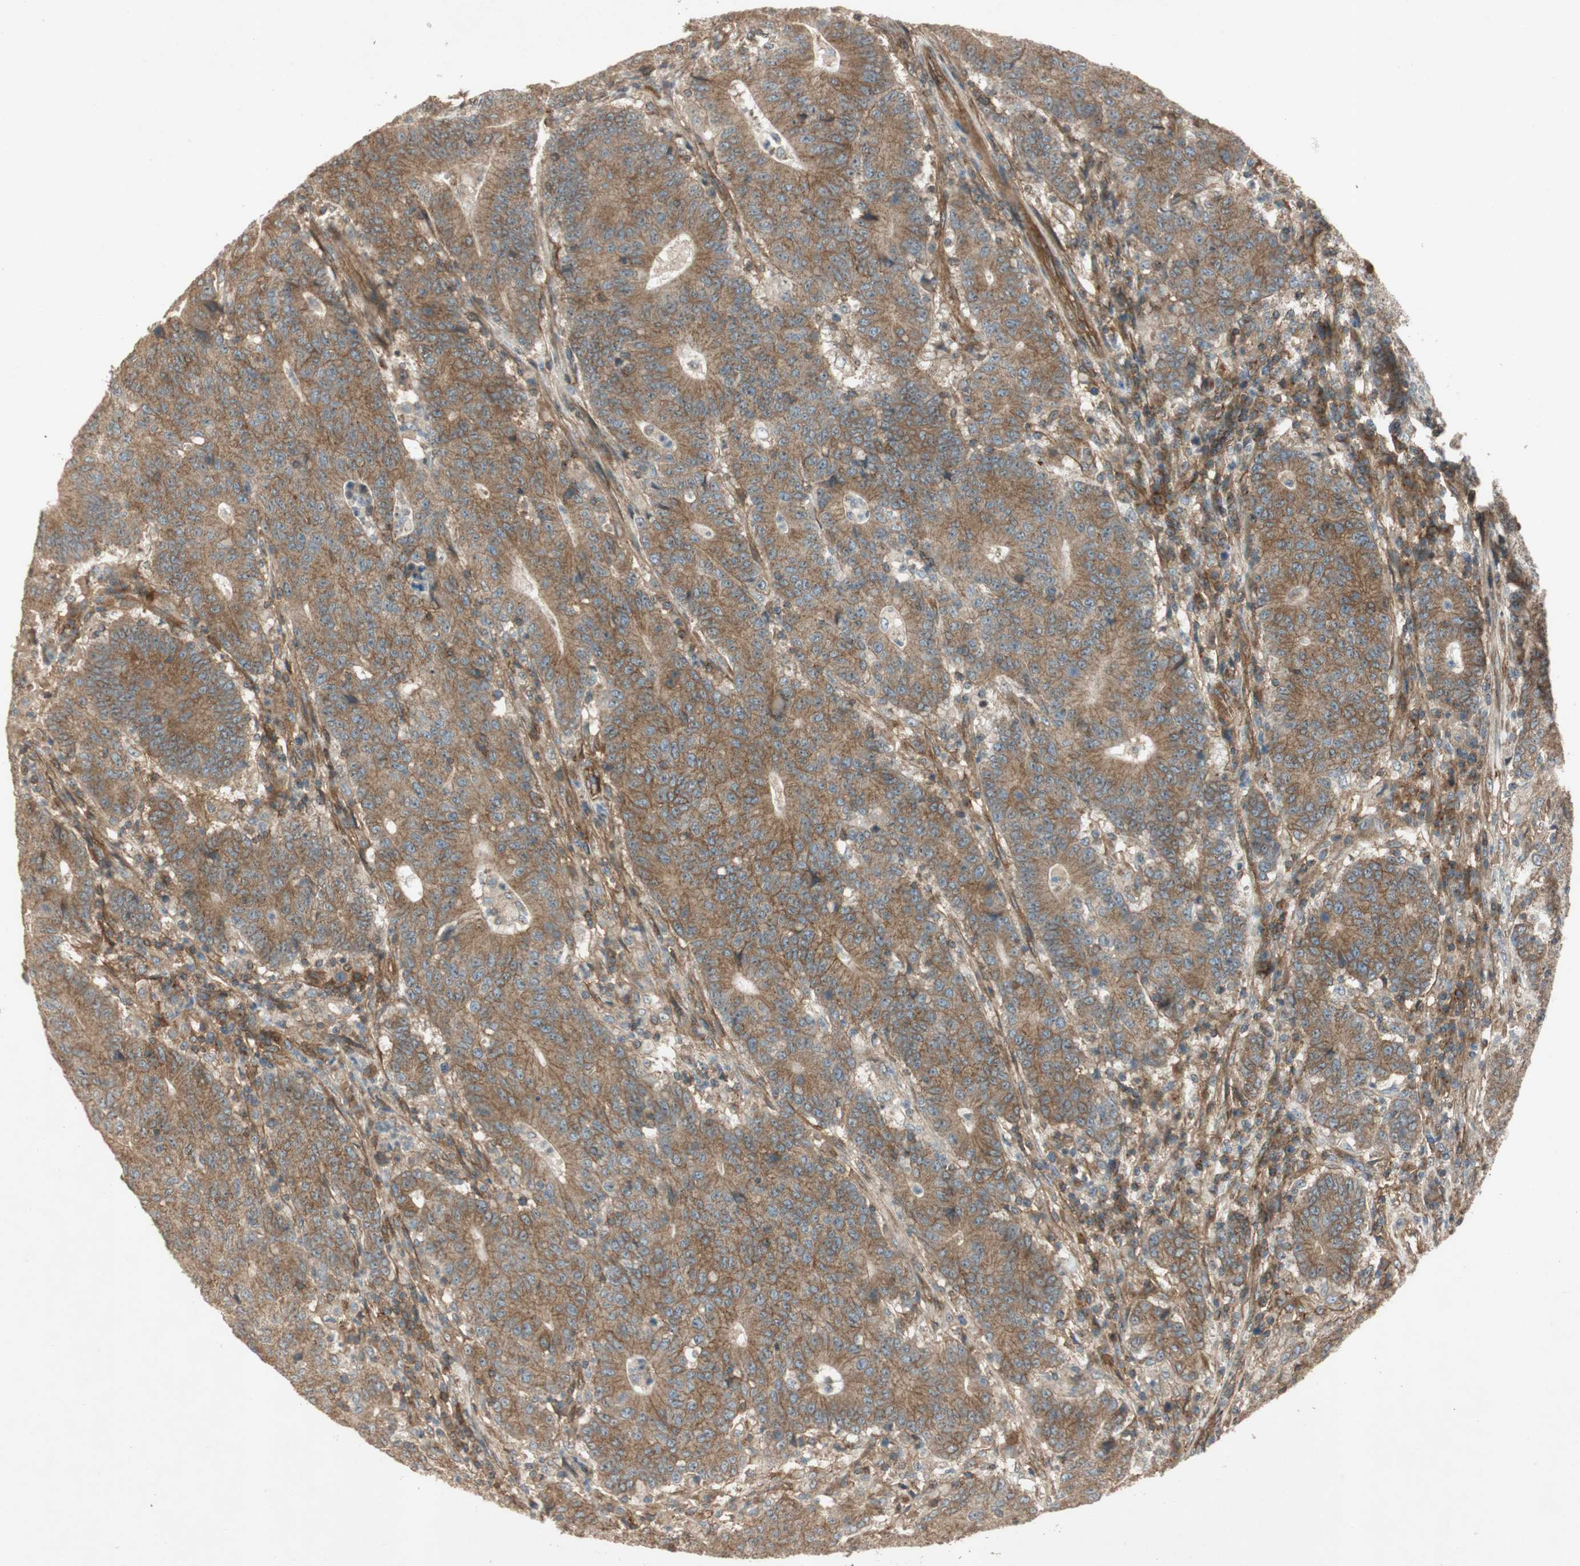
{"staining": {"intensity": "moderate", "quantity": ">75%", "location": "cytoplasmic/membranous"}, "tissue": "colorectal cancer", "cell_type": "Tumor cells", "image_type": "cancer", "snomed": [{"axis": "morphology", "description": "Normal tissue, NOS"}, {"axis": "morphology", "description": "Adenocarcinoma, NOS"}, {"axis": "topography", "description": "Colon"}], "caption": "Immunohistochemistry (IHC) of human colorectal cancer reveals medium levels of moderate cytoplasmic/membranous staining in about >75% of tumor cells.", "gene": "BTN3A3", "patient": {"sex": "female", "age": 75}}